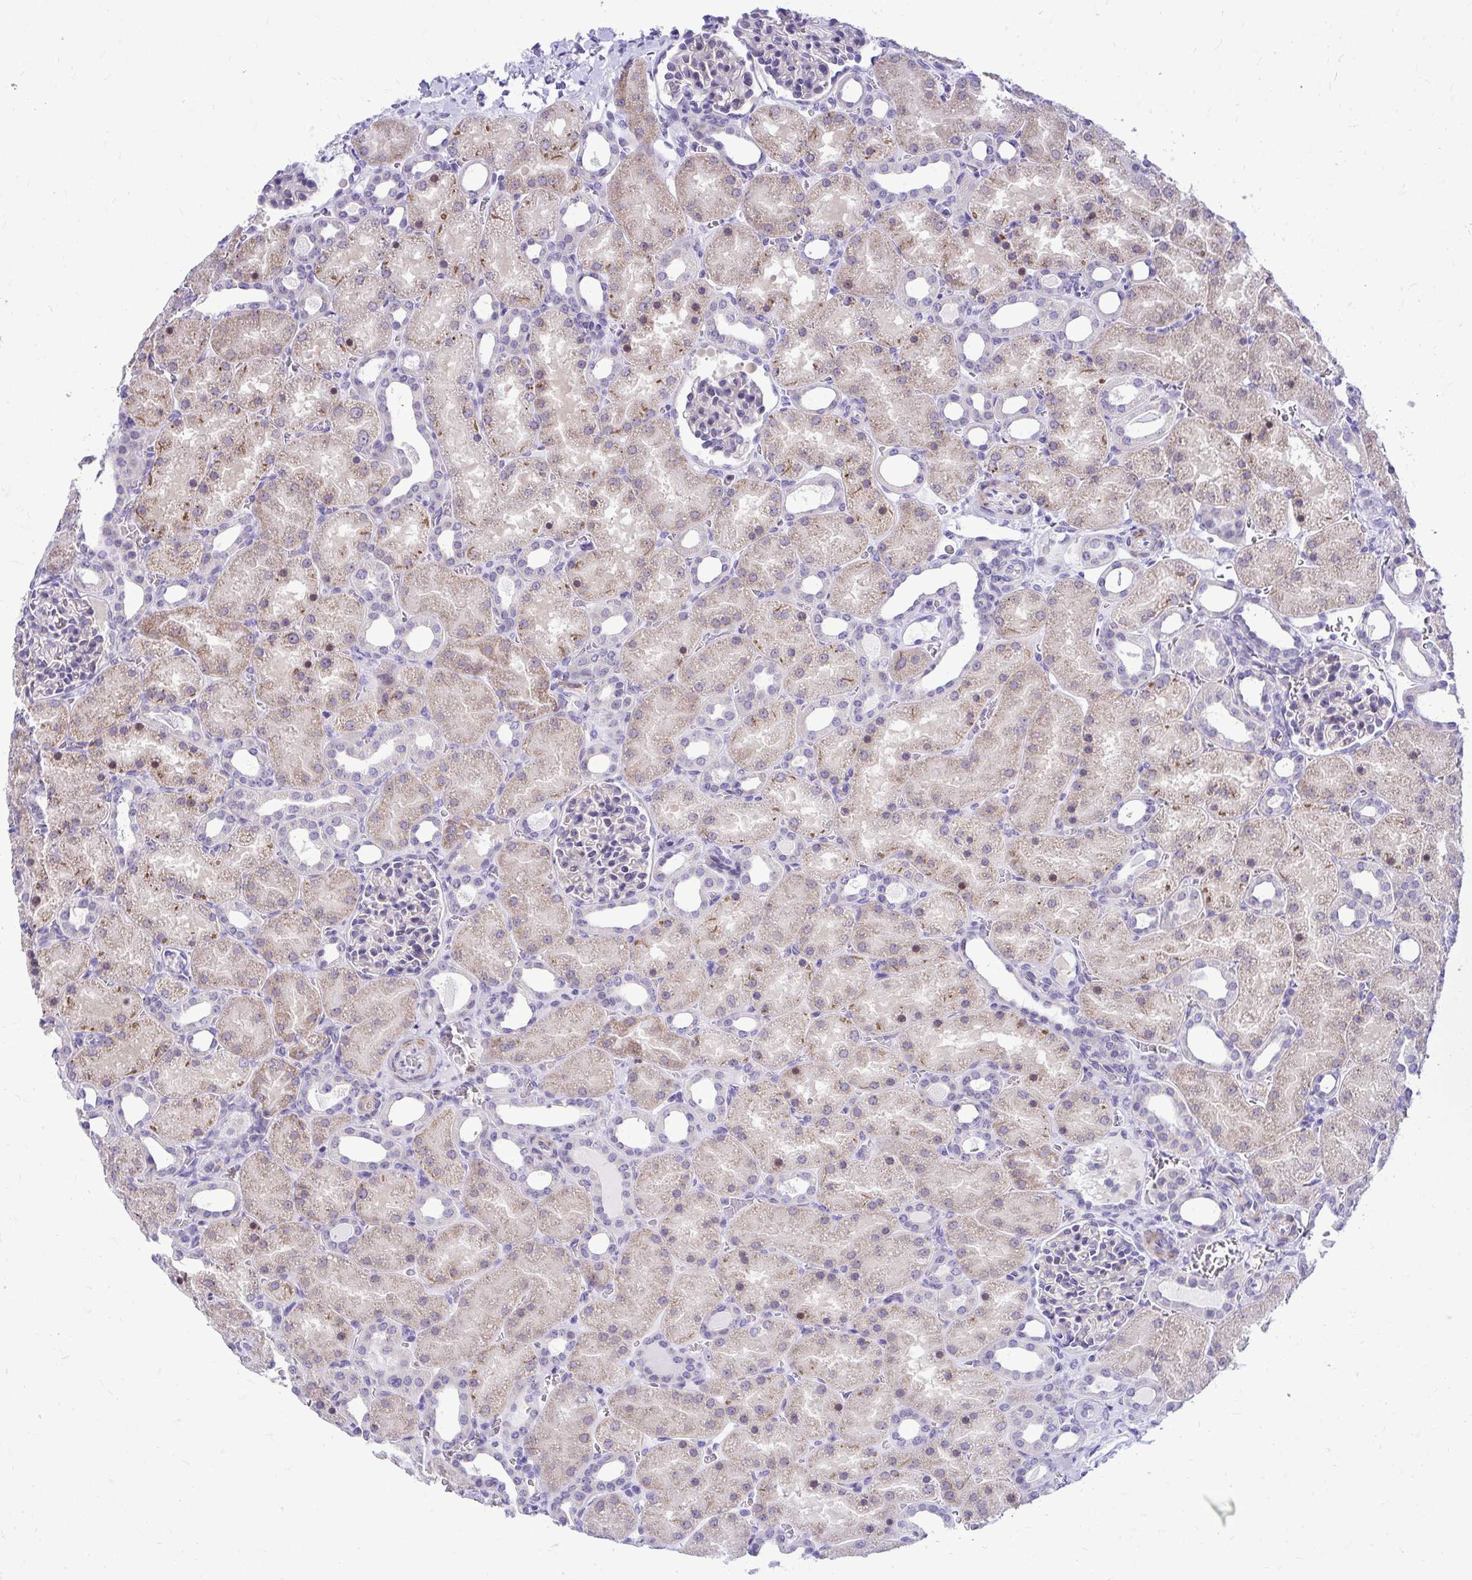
{"staining": {"intensity": "negative", "quantity": "none", "location": "none"}, "tissue": "kidney", "cell_type": "Cells in glomeruli", "image_type": "normal", "snomed": [{"axis": "morphology", "description": "Normal tissue, NOS"}, {"axis": "topography", "description": "Kidney"}], "caption": "A high-resolution photomicrograph shows IHC staining of unremarkable kidney, which exhibits no significant positivity in cells in glomeruli.", "gene": "ZSWIM9", "patient": {"sex": "male", "age": 2}}